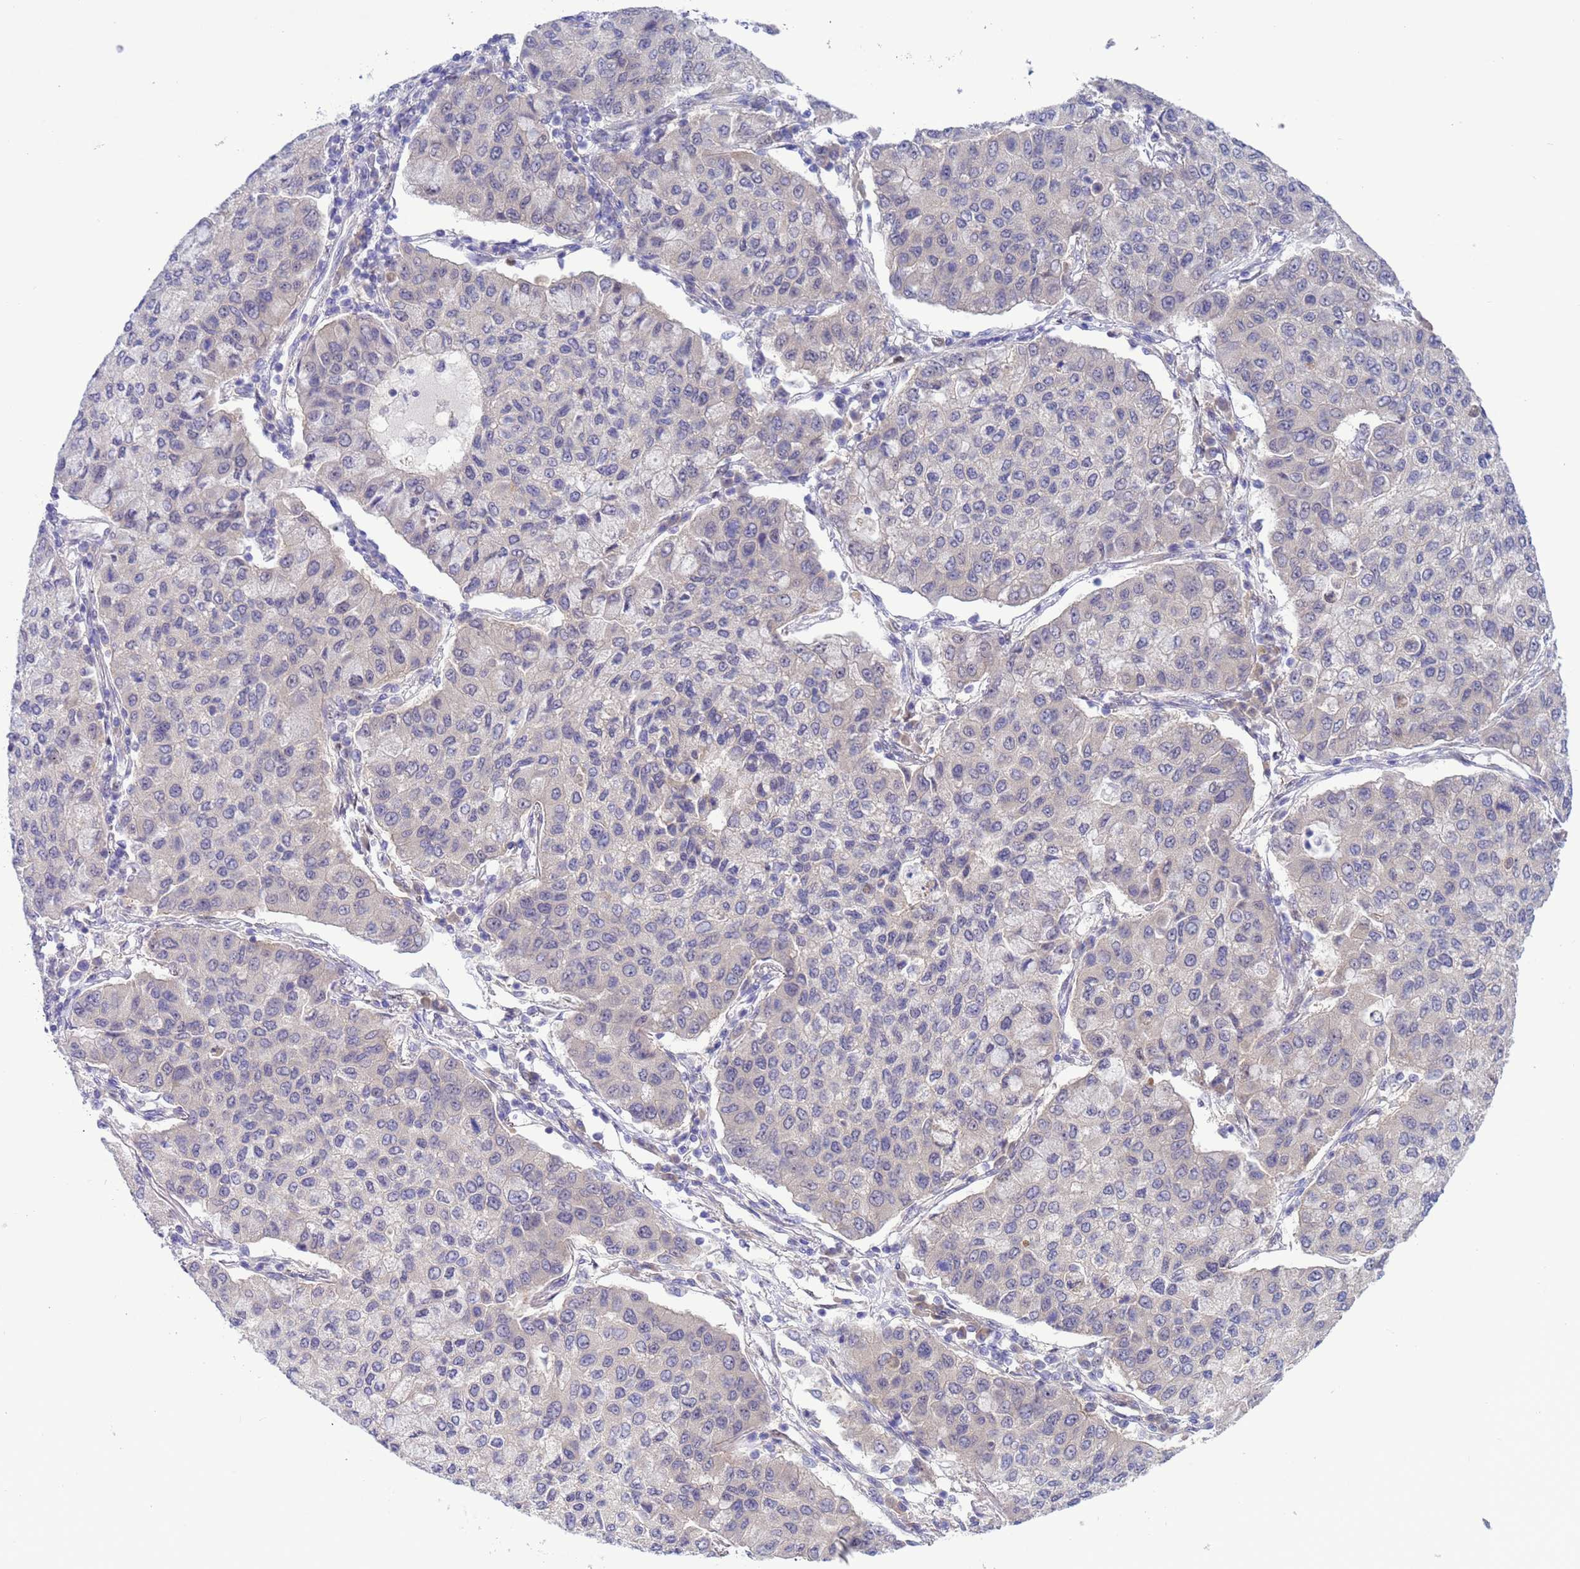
{"staining": {"intensity": "negative", "quantity": "none", "location": "none"}, "tissue": "lung cancer", "cell_type": "Tumor cells", "image_type": "cancer", "snomed": [{"axis": "morphology", "description": "Squamous cell carcinoma, NOS"}, {"axis": "topography", "description": "Lung"}], "caption": "A micrograph of lung cancer stained for a protein displays no brown staining in tumor cells.", "gene": "ZNF461", "patient": {"sex": "male", "age": 74}}